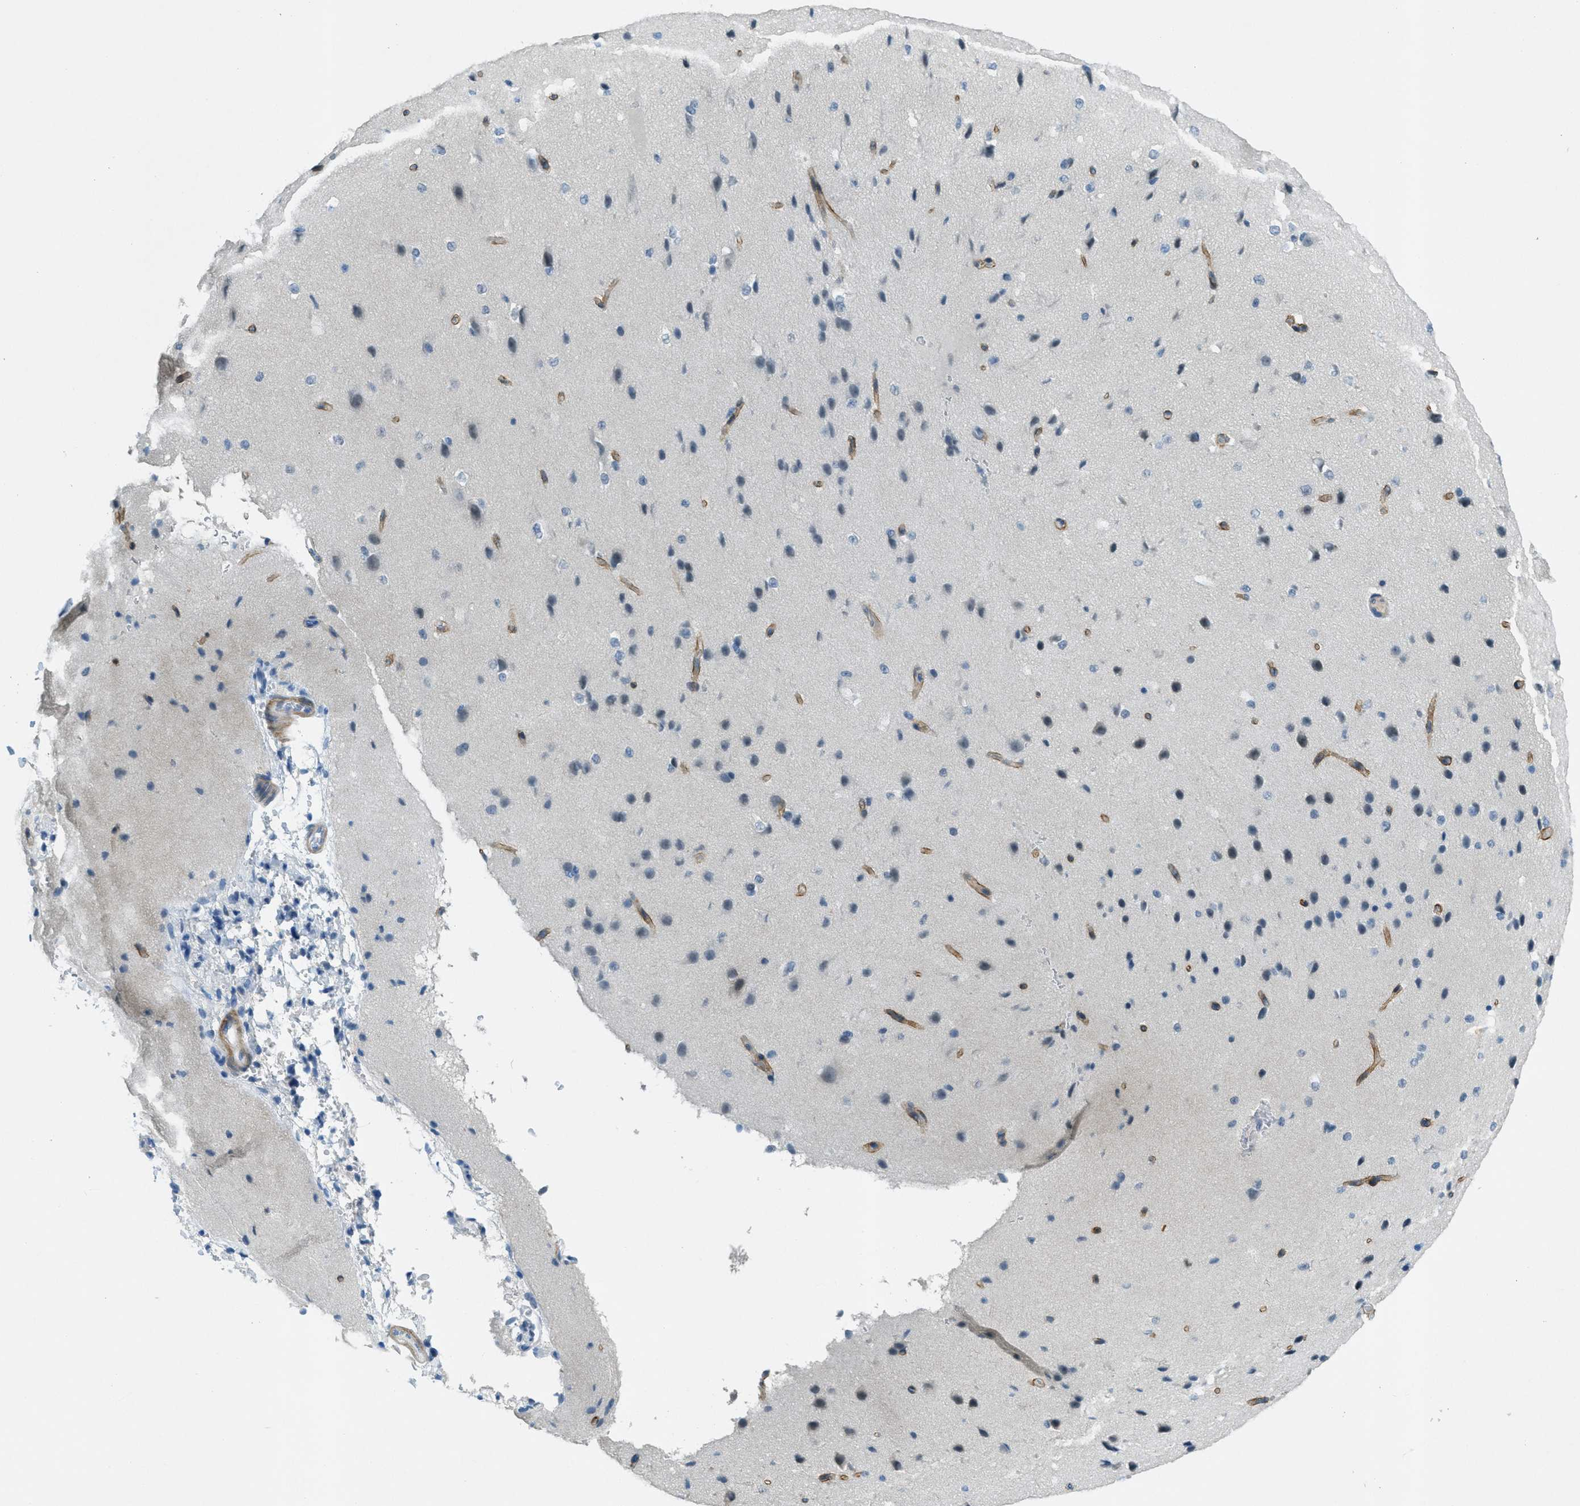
{"staining": {"intensity": "moderate", "quantity": ">75%", "location": "cytoplasmic/membranous"}, "tissue": "cerebral cortex", "cell_type": "Endothelial cells", "image_type": "normal", "snomed": [{"axis": "morphology", "description": "Normal tissue, NOS"}, {"axis": "morphology", "description": "Developmental malformation"}, {"axis": "topography", "description": "Cerebral cortex"}], "caption": "A photomicrograph showing moderate cytoplasmic/membranous positivity in about >75% of endothelial cells in unremarkable cerebral cortex, as visualized by brown immunohistochemical staining.", "gene": "KLHL8", "patient": {"sex": "female", "age": 30}}